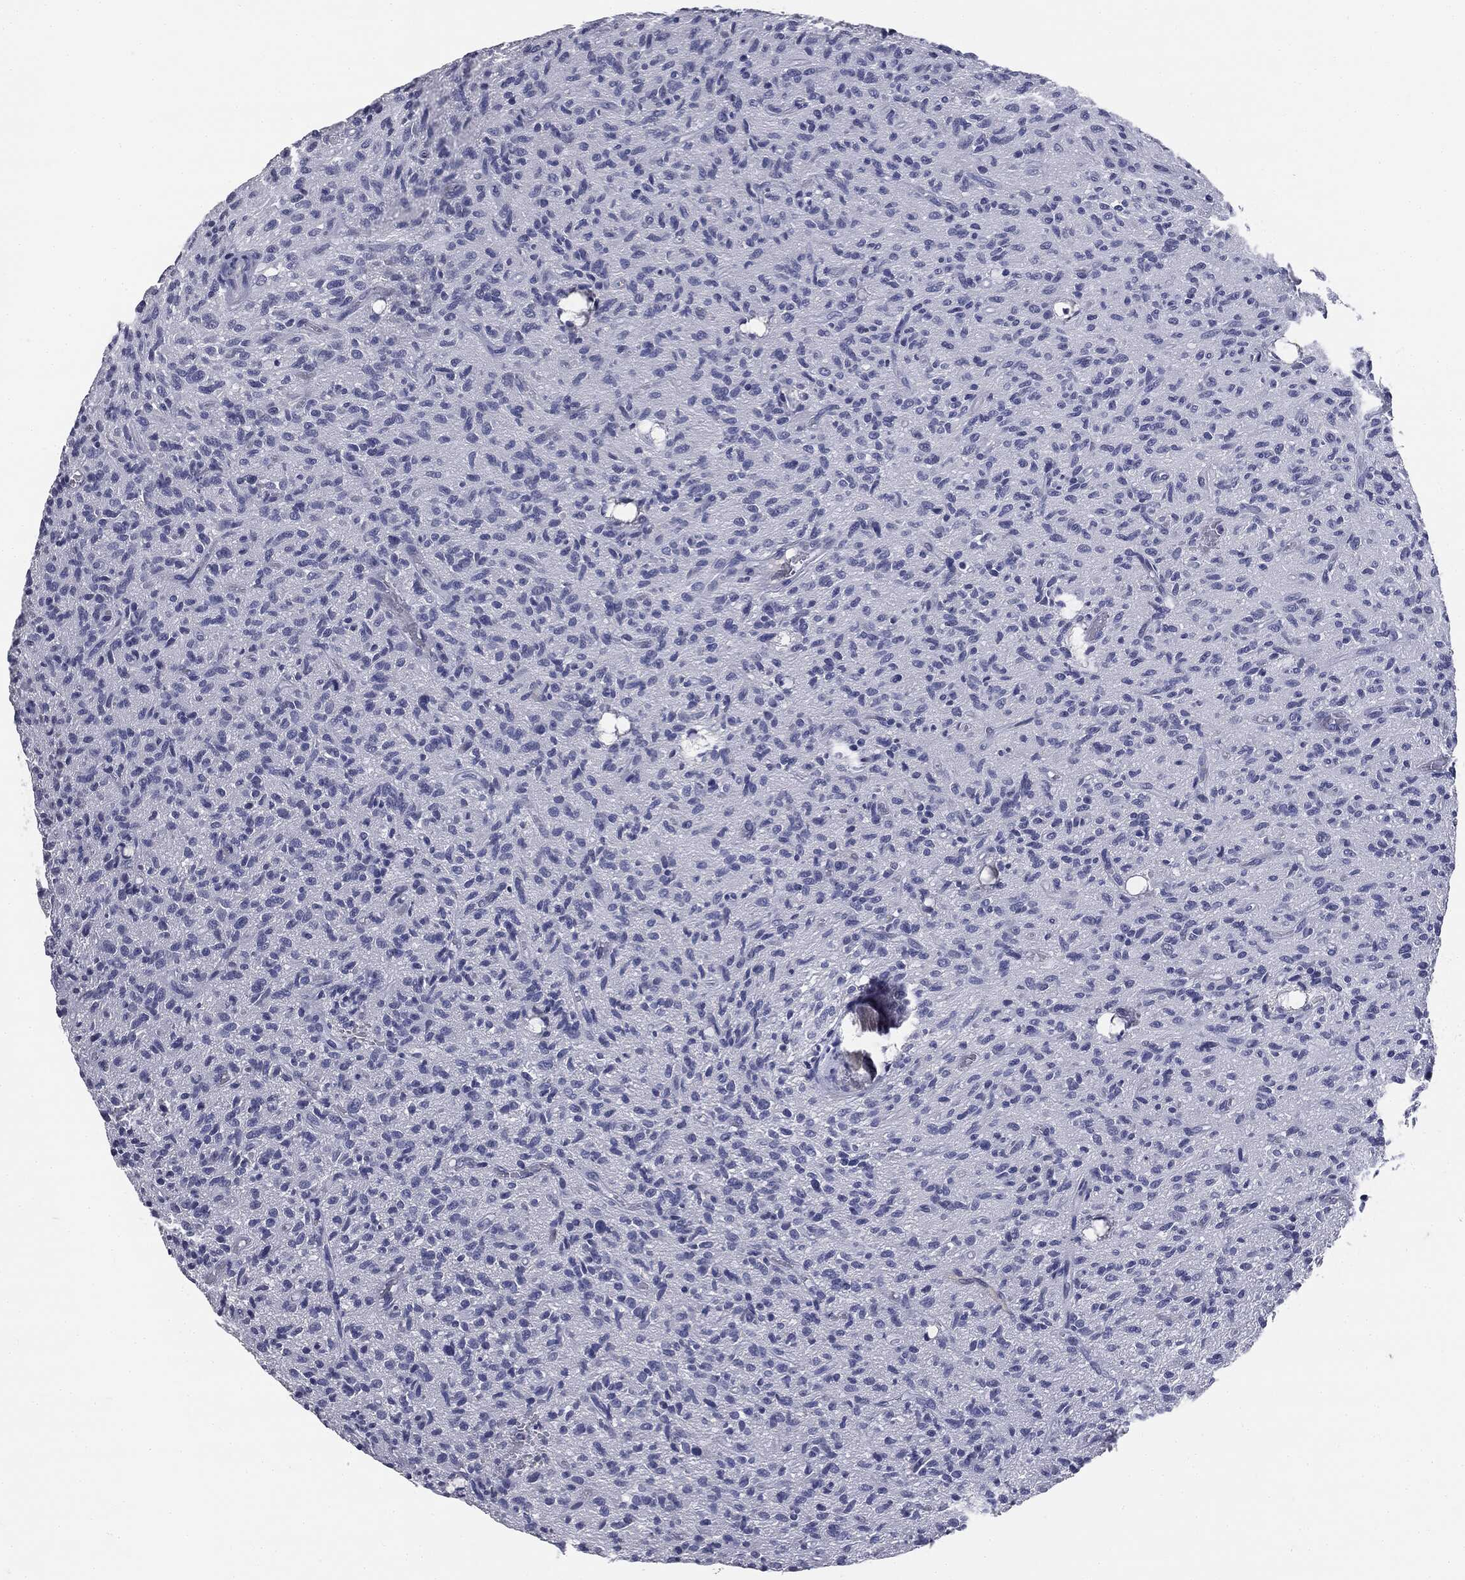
{"staining": {"intensity": "negative", "quantity": "none", "location": "none"}, "tissue": "glioma", "cell_type": "Tumor cells", "image_type": "cancer", "snomed": [{"axis": "morphology", "description": "Glioma, malignant, High grade"}, {"axis": "topography", "description": "Brain"}], "caption": "The histopathology image reveals no significant expression in tumor cells of glioma. The staining was performed using DAB to visualize the protein expression in brown, while the nuclei were stained in blue with hematoxylin (Magnification: 20x).", "gene": "AFP", "patient": {"sex": "male", "age": 64}}